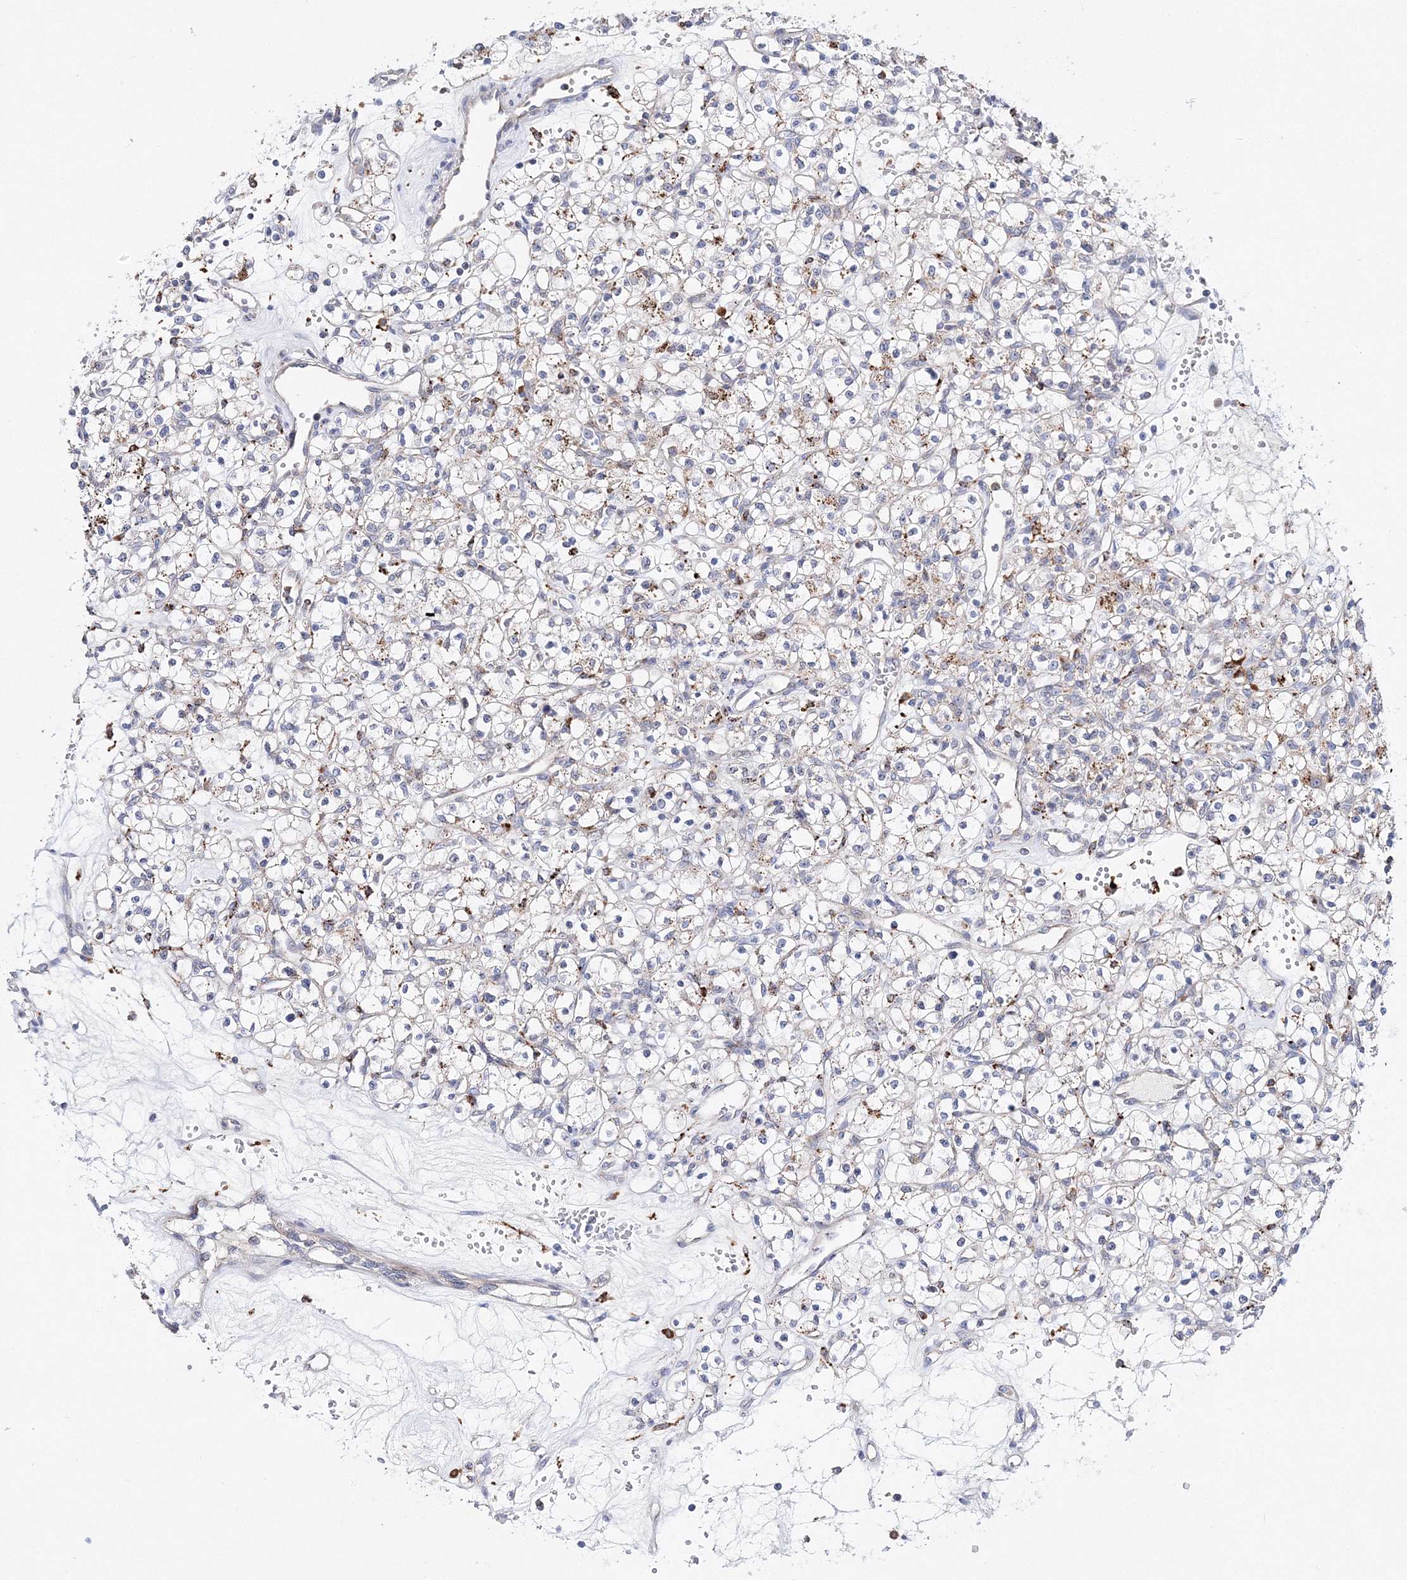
{"staining": {"intensity": "weak", "quantity": "25%-75%", "location": "cytoplasmic/membranous"}, "tissue": "renal cancer", "cell_type": "Tumor cells", "image_type": "cancer", "snomed": [{"axis": "morphology", "description": "Adenocarcinoma, NOS"}, {"axis": "topography", "description": "Kidney"}], "caption": "An image of human renal adenocarcinoma stained for a protein demonstrates weak cytoplasmic/membranous brown staining in tumor cells.", "gene": "C3orf38", "patient": {"sex": "female", "age": 59}}